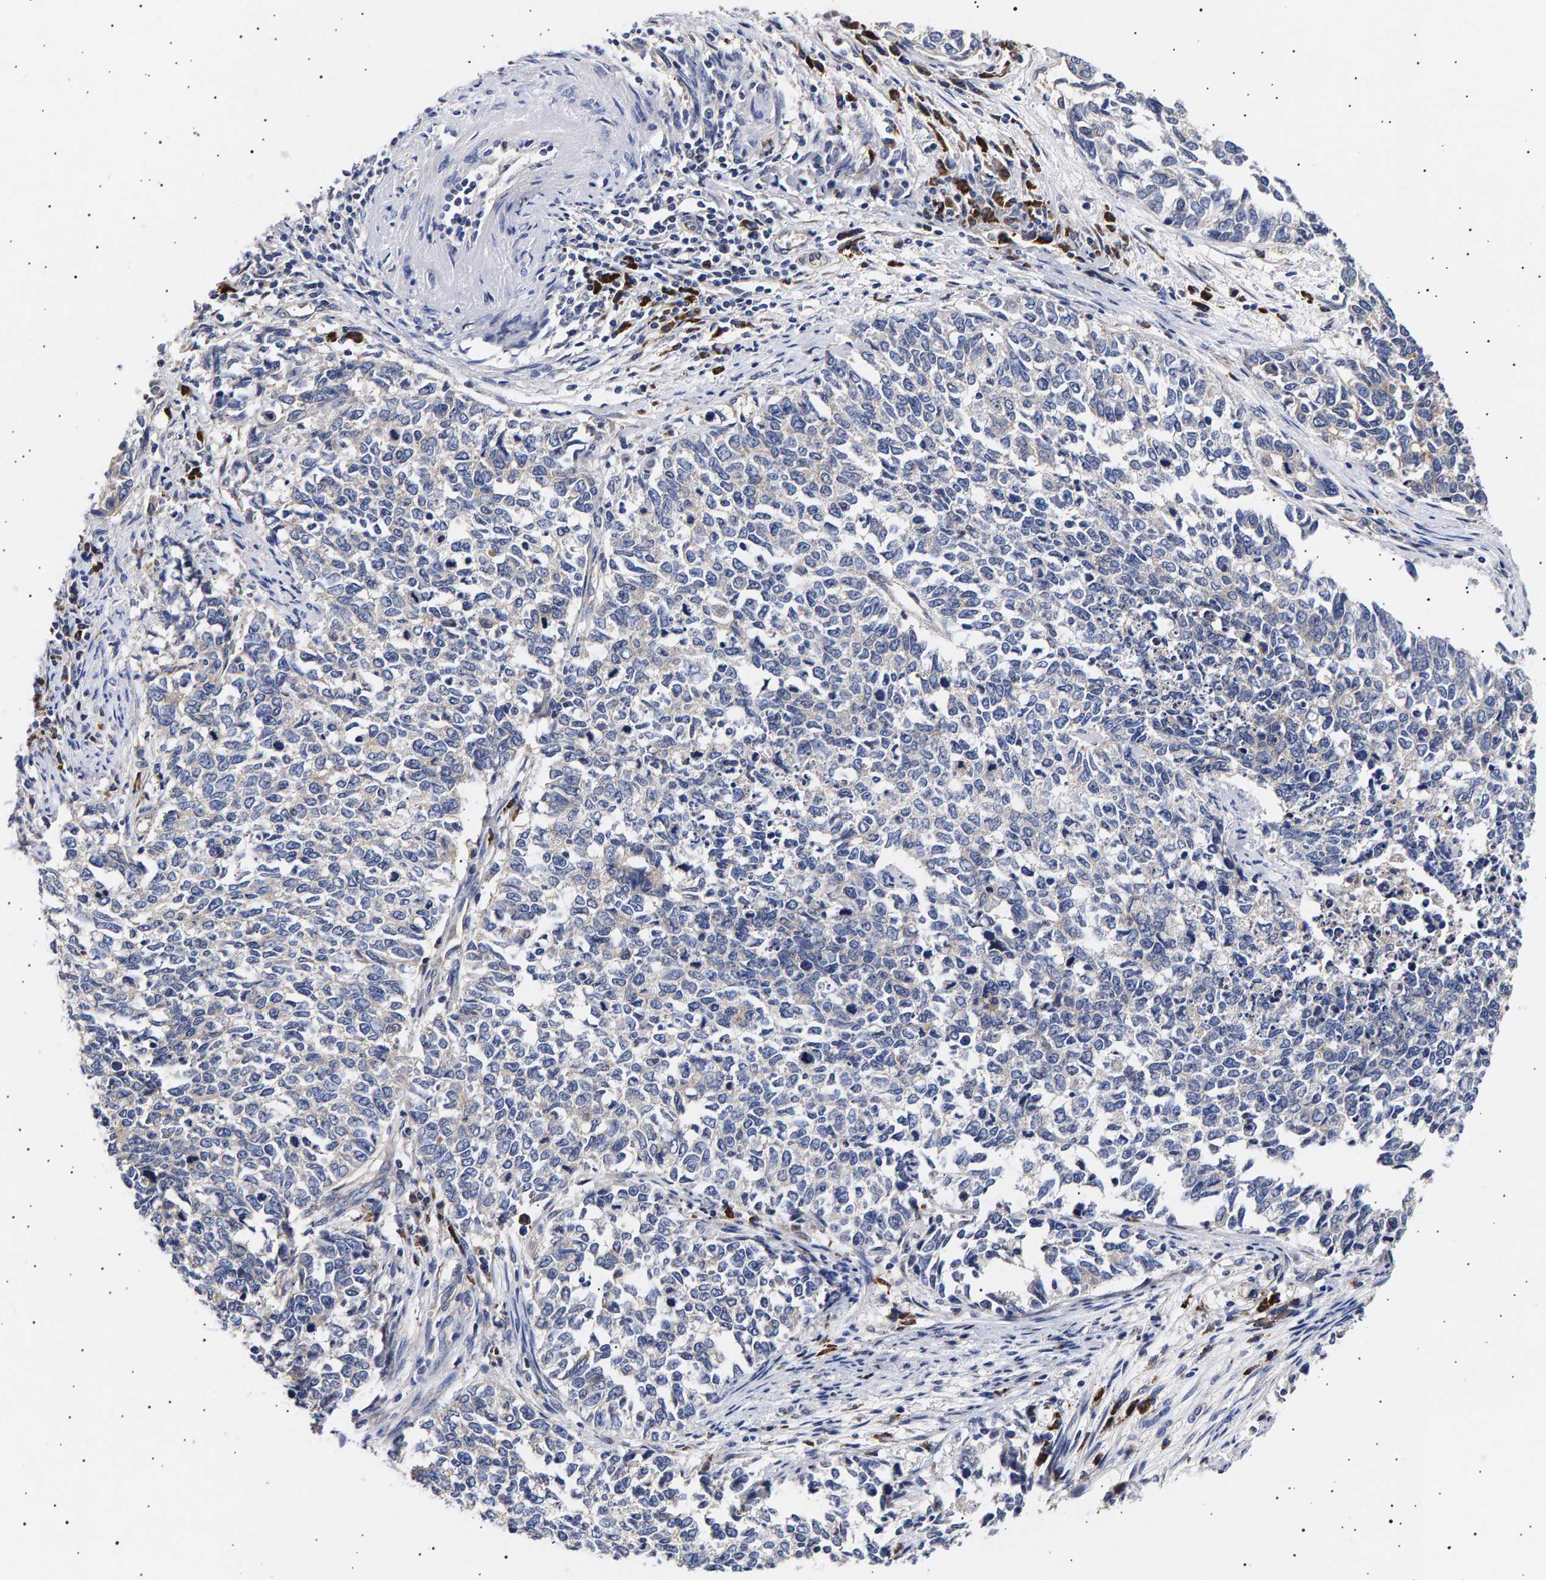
{"staining": {"intensity": "negative", "quantity": "none", "location": "none"}, "tissue": "cervical cancer", "cell_type": "Tumor cells", "image_type": "cancer", "snomed": [{"axis": "morphology", "description": "Squamous cell carcinoma, NOS"}, {"axis": "topography", "description": "Cervix"}], "caption": "The photomicrograph shows no significant positivity in tumor cells of cervical squamous cell carcinoma. Brightfield microscopy of immunohistochemistry (IHC) stained with DAB (brown) and hematoxylin (blue), captured at high magnification.", "gene": "ANKRD40", "patient": {"sex": "female", "age": 63}}